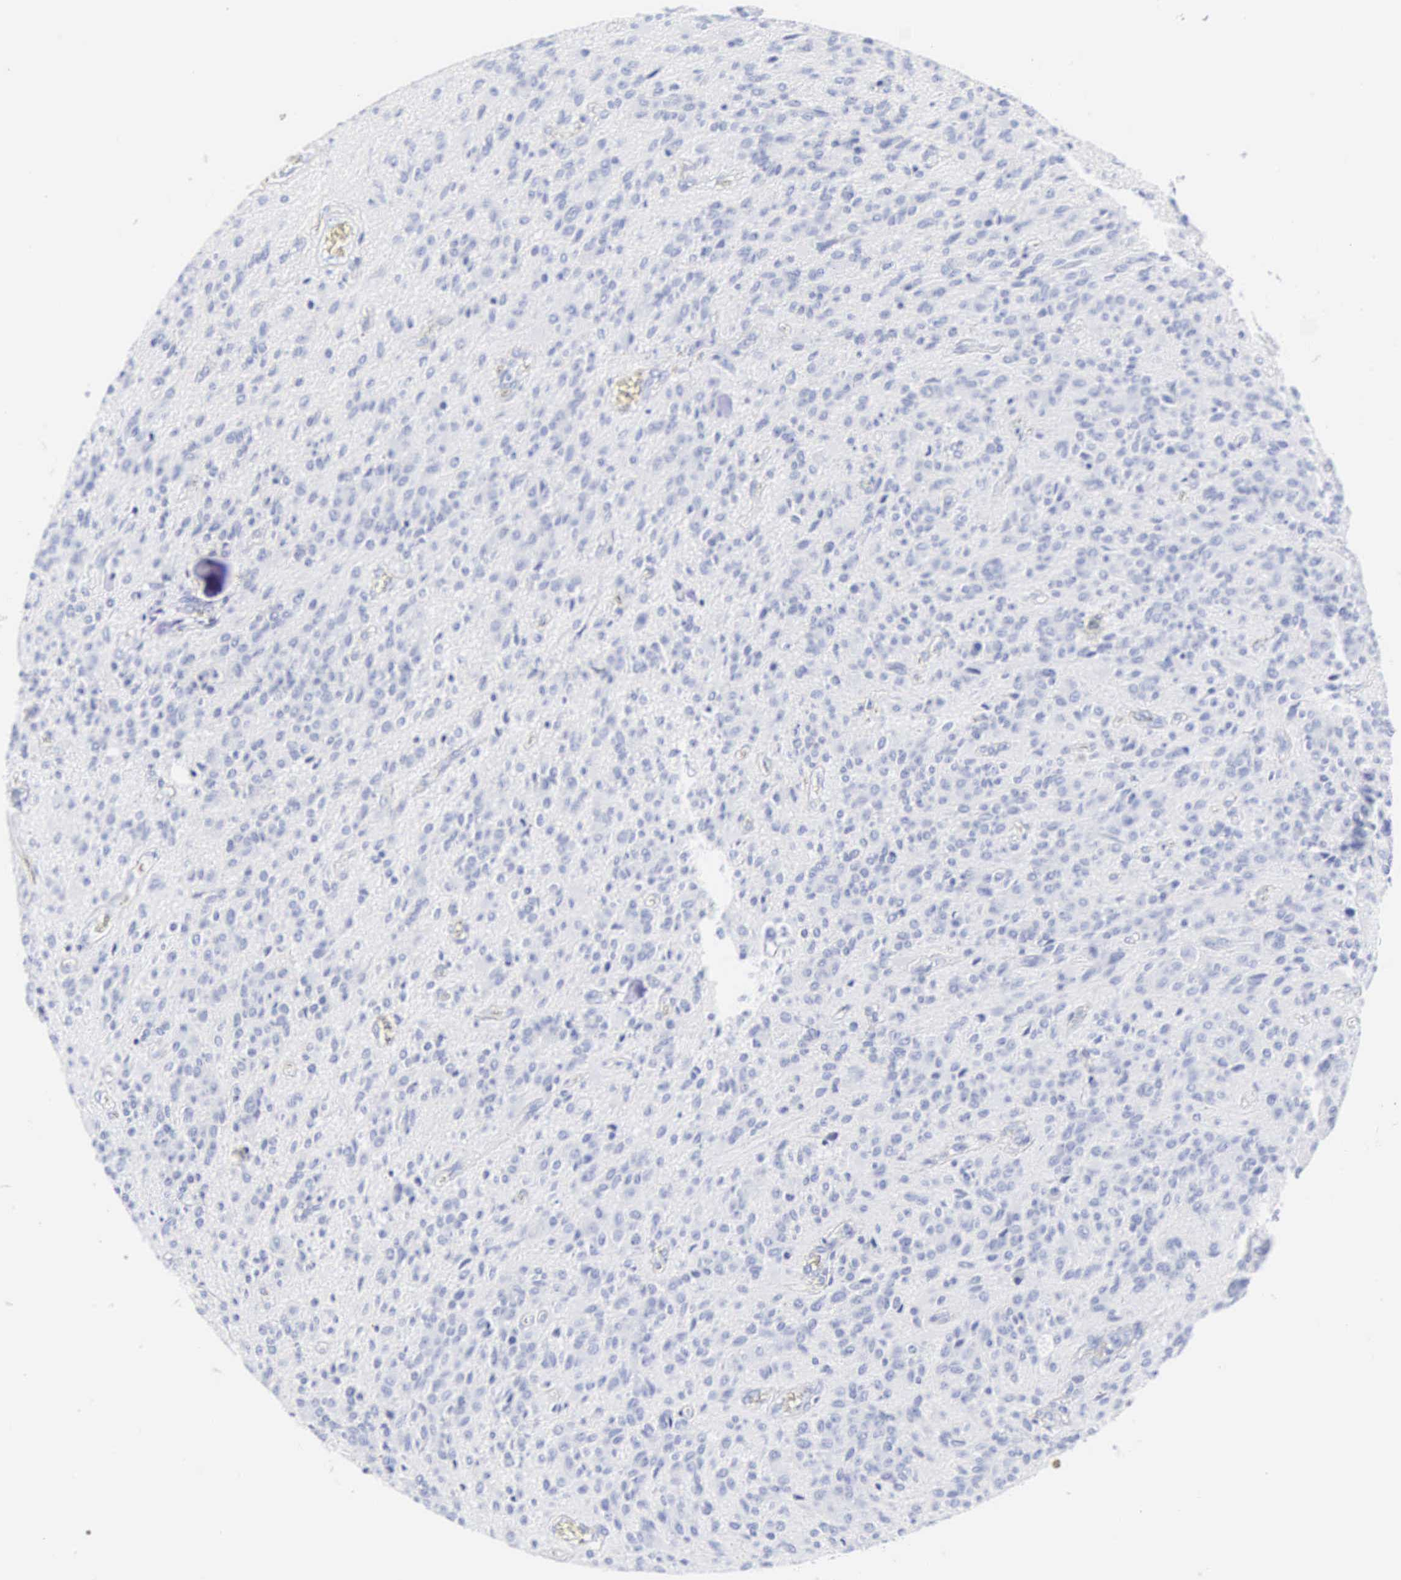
{"staining": {"intensity": "negative", "quantity": "none", "location": "none"}, "tissue": "glioma", "cell_type": "Tumor cells", "image_type": "cancer", "snomed": [{"axis": "morphology", "description": "Glioma, malignant, Low grade"}, {"axis": "topography", "description": "Brain"}], "caption": "The immunohistochemistry image has no significant positivity in tumor cells of glioma tissue.", "gene": "INS", "patient": {"sex": "female", "age": 15}}